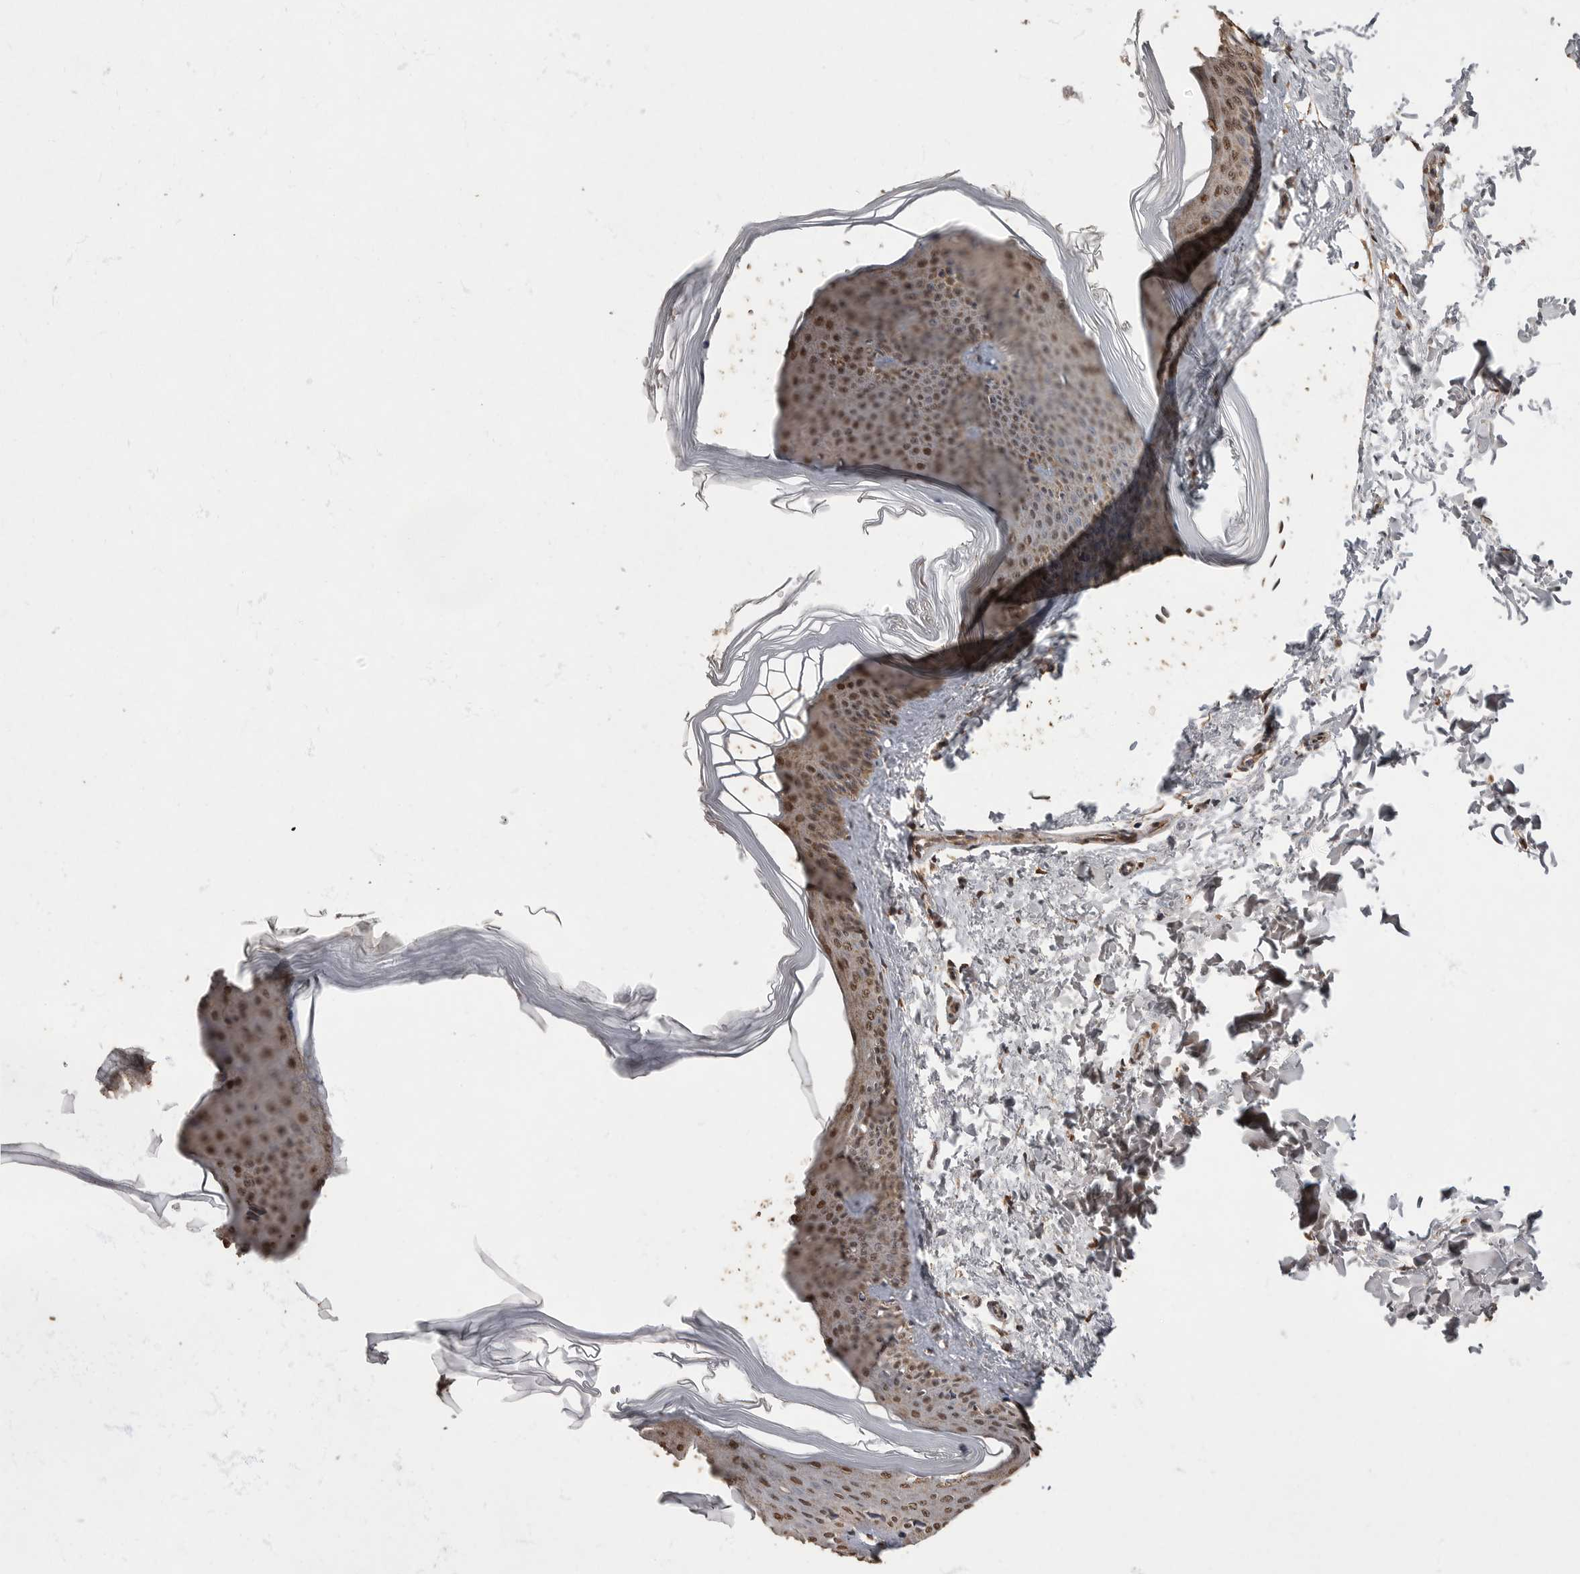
{"staining": {"intensity": "moderate", "quantity": "25%-75%", "location": "cytoplasmic/membranous"}, "tissue": "skin", "cell_type": "Fibroblasts", "image_type": "normal", "snomed": [{"axis": "morphology", "description": "Normal tissue, NOS"}, {"axis": "topography", "description": "Skin"}], "caption": "Fibroblasts demonstrate moderate cytoplasmic/membranous positivity in approximately 25%-75% of cells in normal skin.", "gene": "MAFG", "patient": {"sex": "female", "age": 27}}